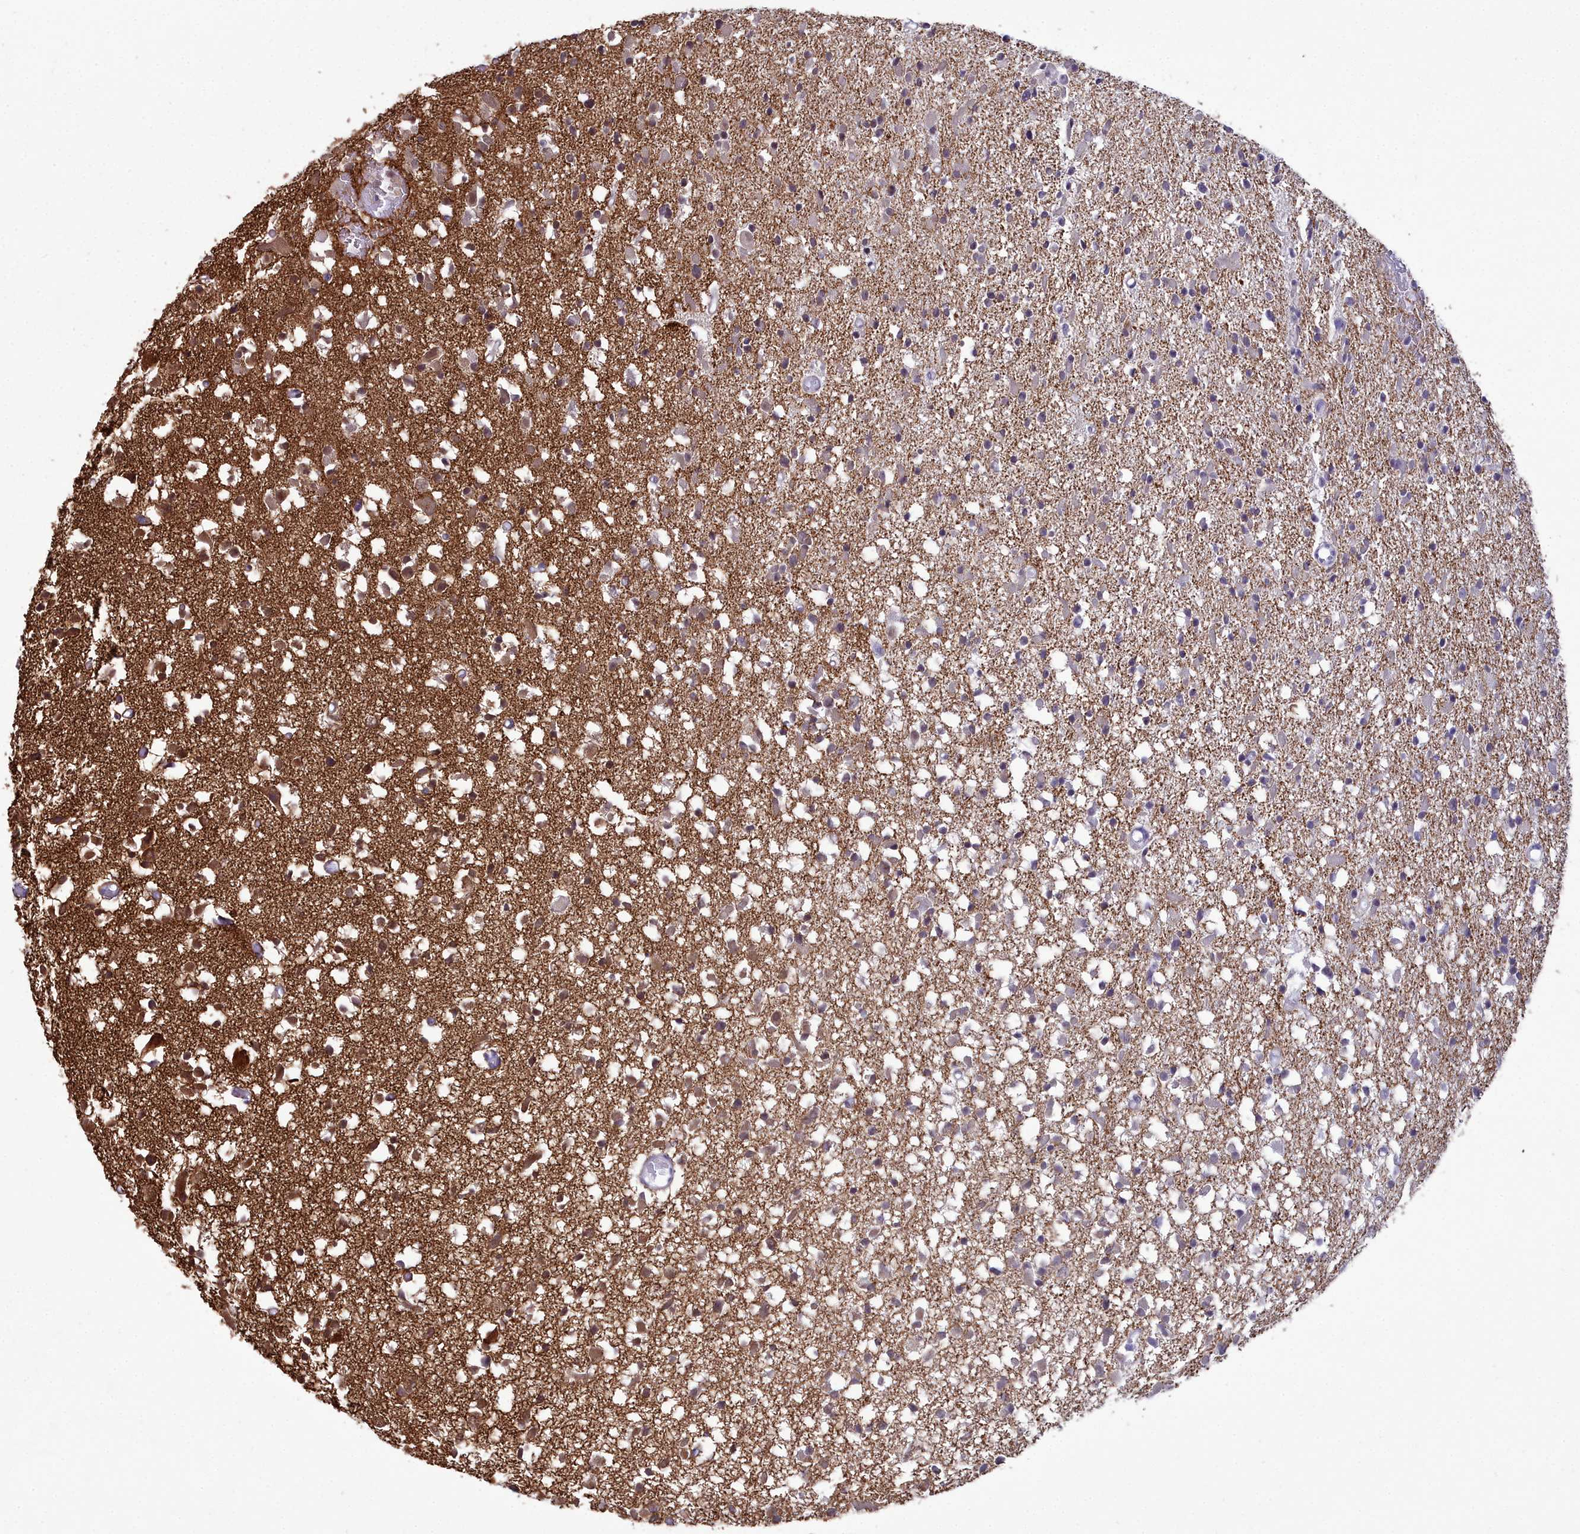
{"staining": {"intensity": "weak", "quantity": "25%-75%", "location": "cytoplasmic/membranous,nuclear"}, "tissue": "glioma", "cell_type": "Tumor cells", "image_type": "cancer", "snomed": [{"axis": "morphology", "description": "Glioma, malignant, Low grade"}, {"axis": "topography", "description": "Brain"}], "caption": "Malignant low-grade glioma stained with IHC shows weak cytoplasmic/membranous and nuclear positivity in approximately 25%-75% of tumor cells.", "gene": "MAP6", "patient": {"sex": "female", "age": 22}}